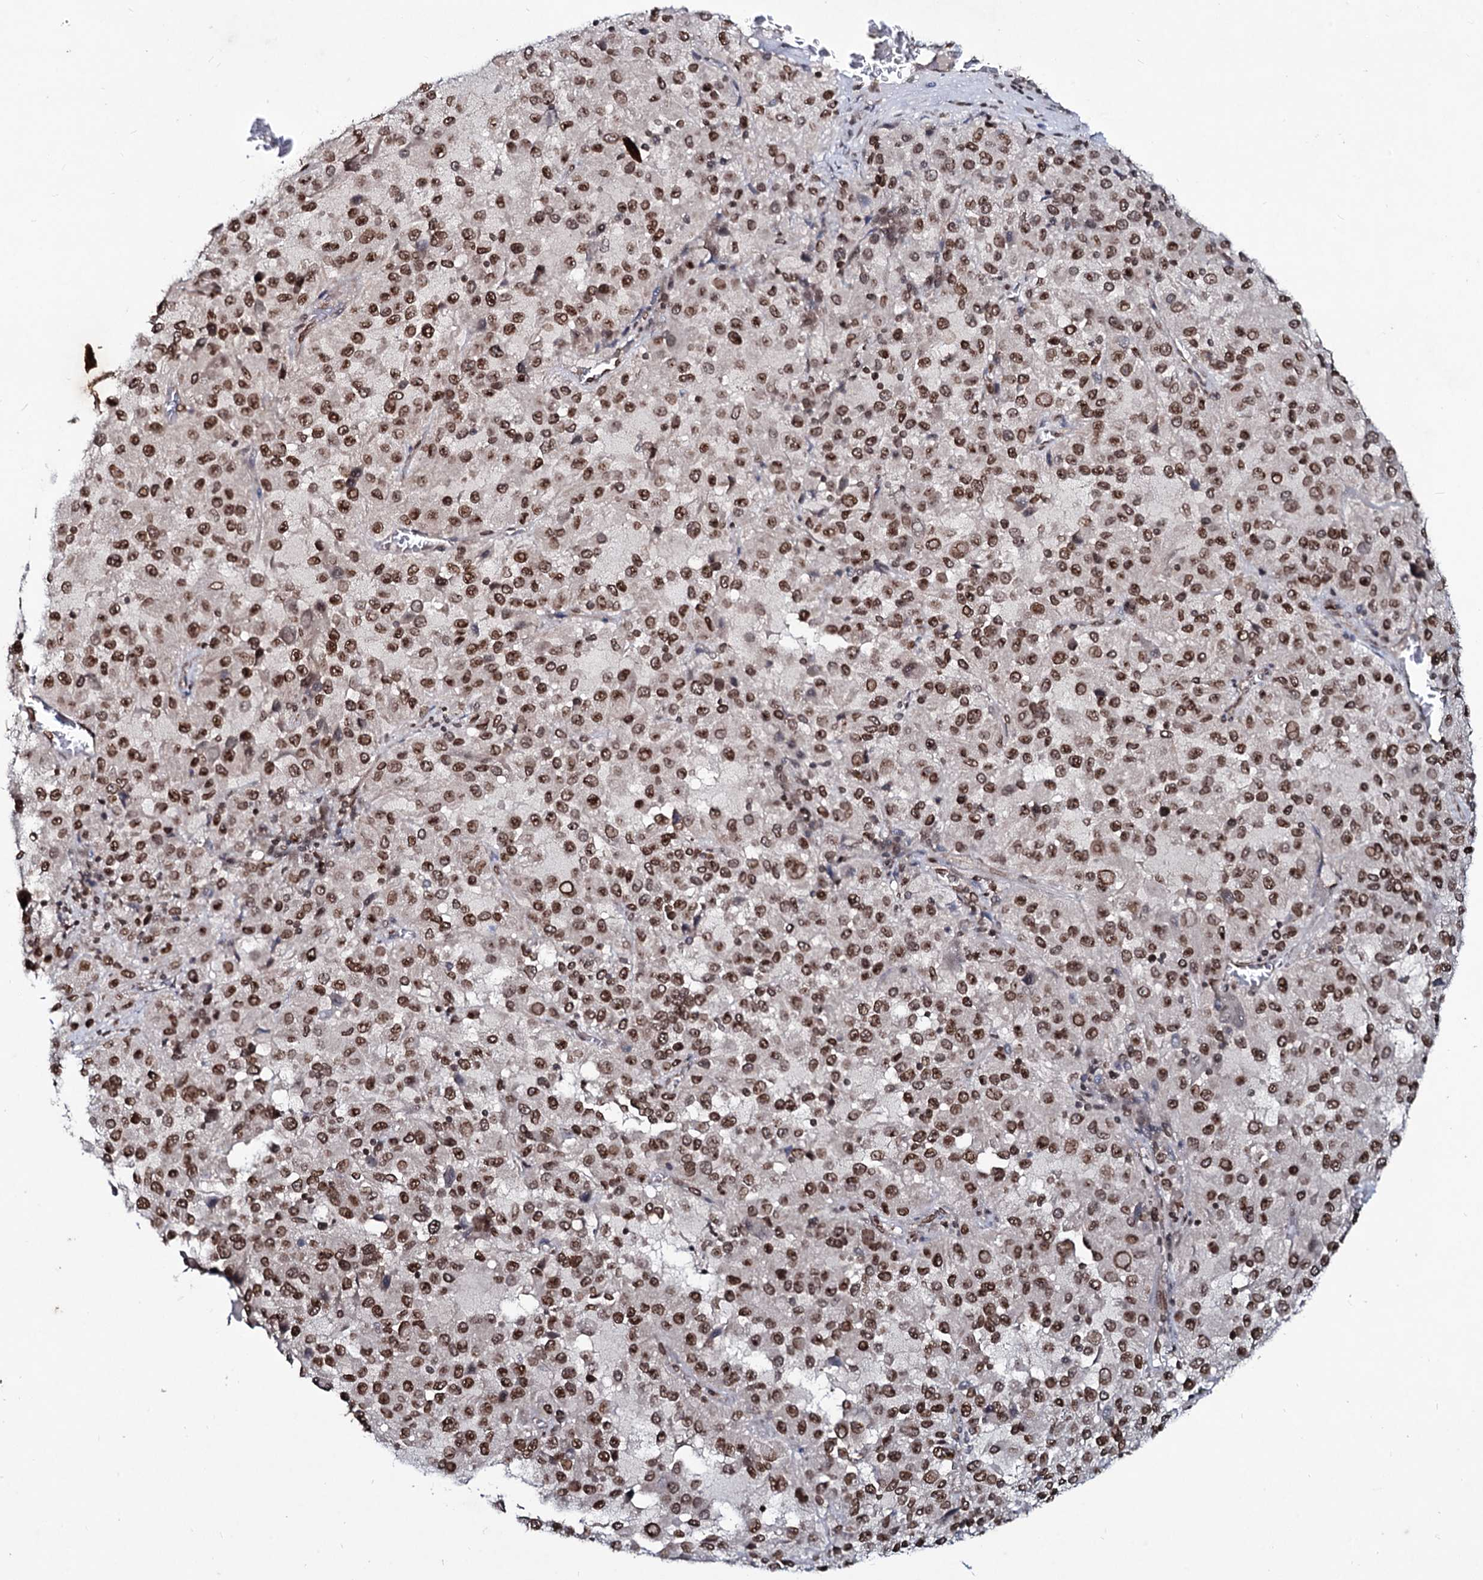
{"staining": {"intensity": "strong", "quantity": ">75%", "location": "cytoplasmic/membranous,nuclear"}, "tissue": "melanoma", "cell_type": "Tumor cells", "image_type": "cancer", "snomed": [{"axis": "morphology", "description": "Malignant melanoma, Metastatic site"}, {"axis": "topography", "description": "Lung"}], "caption": "IHC (DAB) staining of human malignant melanoma (metastatic site) exhibits strong cytoplasmic/membranous and nuclear protein expression in approximately >75% of tumor cells.", "gene": "RNF6", "patient": {"sex": "male", "age": 64}}